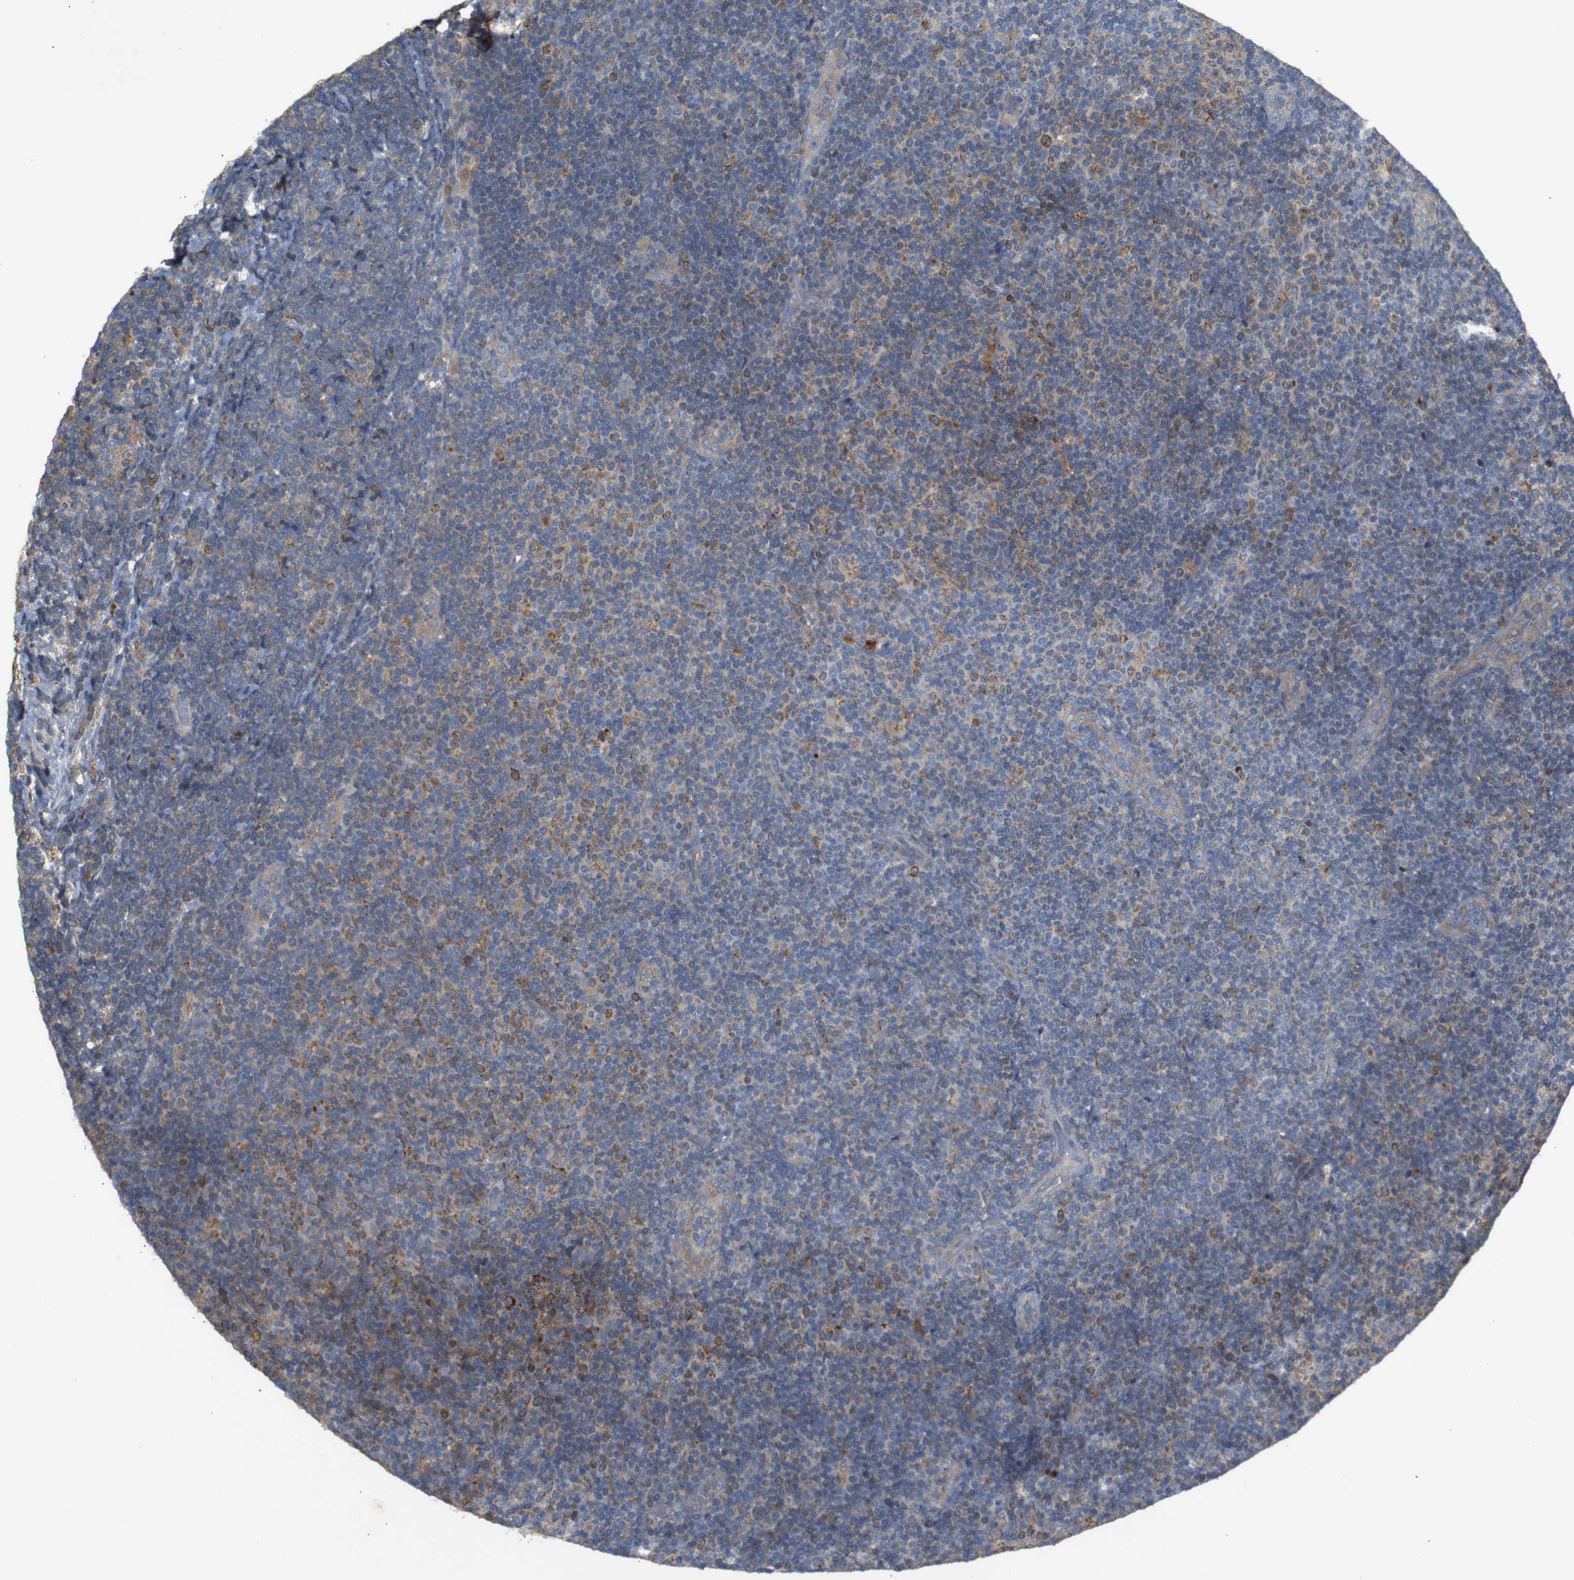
{"staining": {"intensity": "moderate", "quantity": "<25%", "location": "cytoplasmic/membranous"}, "tissue": "lymphoma", "cell_type": "Tumor cells", "image_type": "cancer", "snomed": [{"axis": "morphology", "description": "Malignant lymphoma, non-Hodgkin's type, Low grade"}, {"axis": "topography", "description": "Lymph node"}], "caption": "Moderate cytoplasmic/membranous positivity is identified in approximately <25% of tumor cells in low-grade malignant lymphoma, non-Hodgkin's type. The protein is stained brown, and the nuclei are stained in blue (DAB (3,3'-diaminobenzidine) IHC with brightfield microscopy, high magnification).", "gene": "PTPN1", "patient": {"sex": "male", "age": 83}}